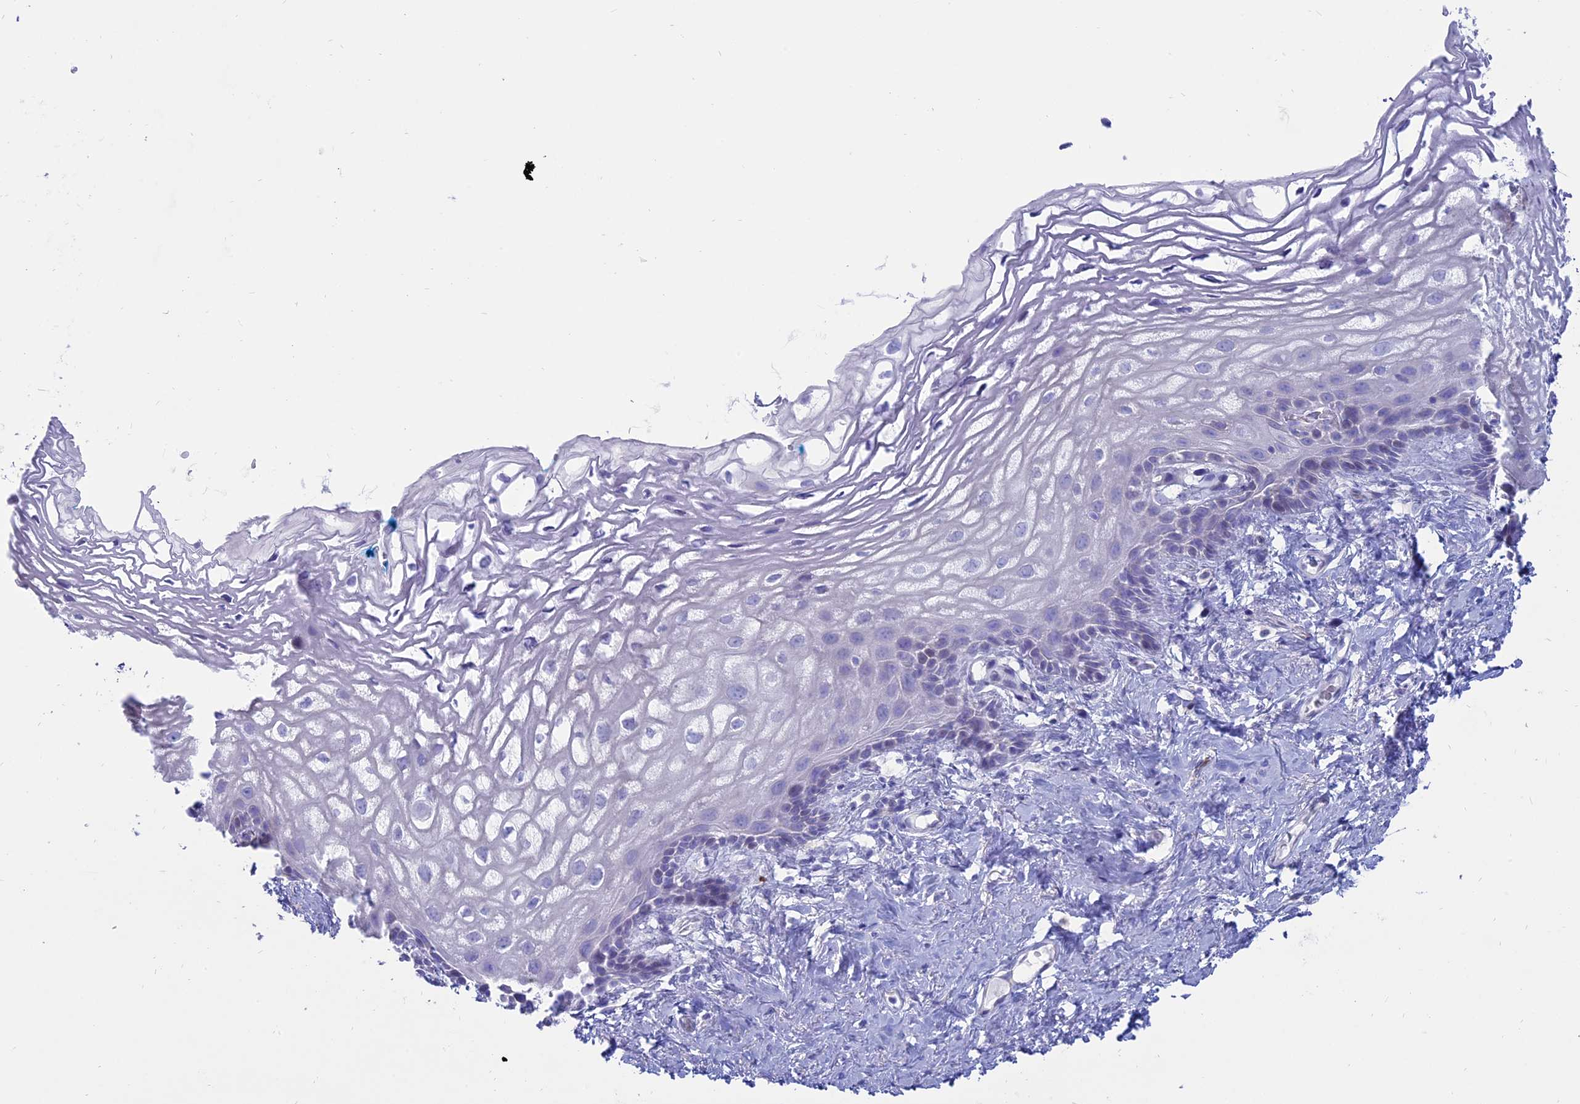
{"staining": {"intensity": "negative", "quantity": "none", "location": "none"}, "tissue": "vagina", "cell_type": "Squamous epithelial cells", "image_type": "normal", "snomed": [{"axis": "morphology", "description": "Normal tissue, NOS"}, {"axis": "morphology", "description": "Adenocarcinoma, NOS"}, {"axis": "topography", "description": "Rectum"}, {"axis": "topography", "description": "Vagina"}], "caption": "Immunohistochemistry of normal human vagina shows no positivity in squamous epithelial cells. (Stains: DAB (3,3'-diaminobenzidine) immunohistochemistry with hematoxylin counter stain, Microscopy: brightfield microscopy at high magnification).", "gene": "OR2AE1", "patient": {"sex": "female", "age": 71}}